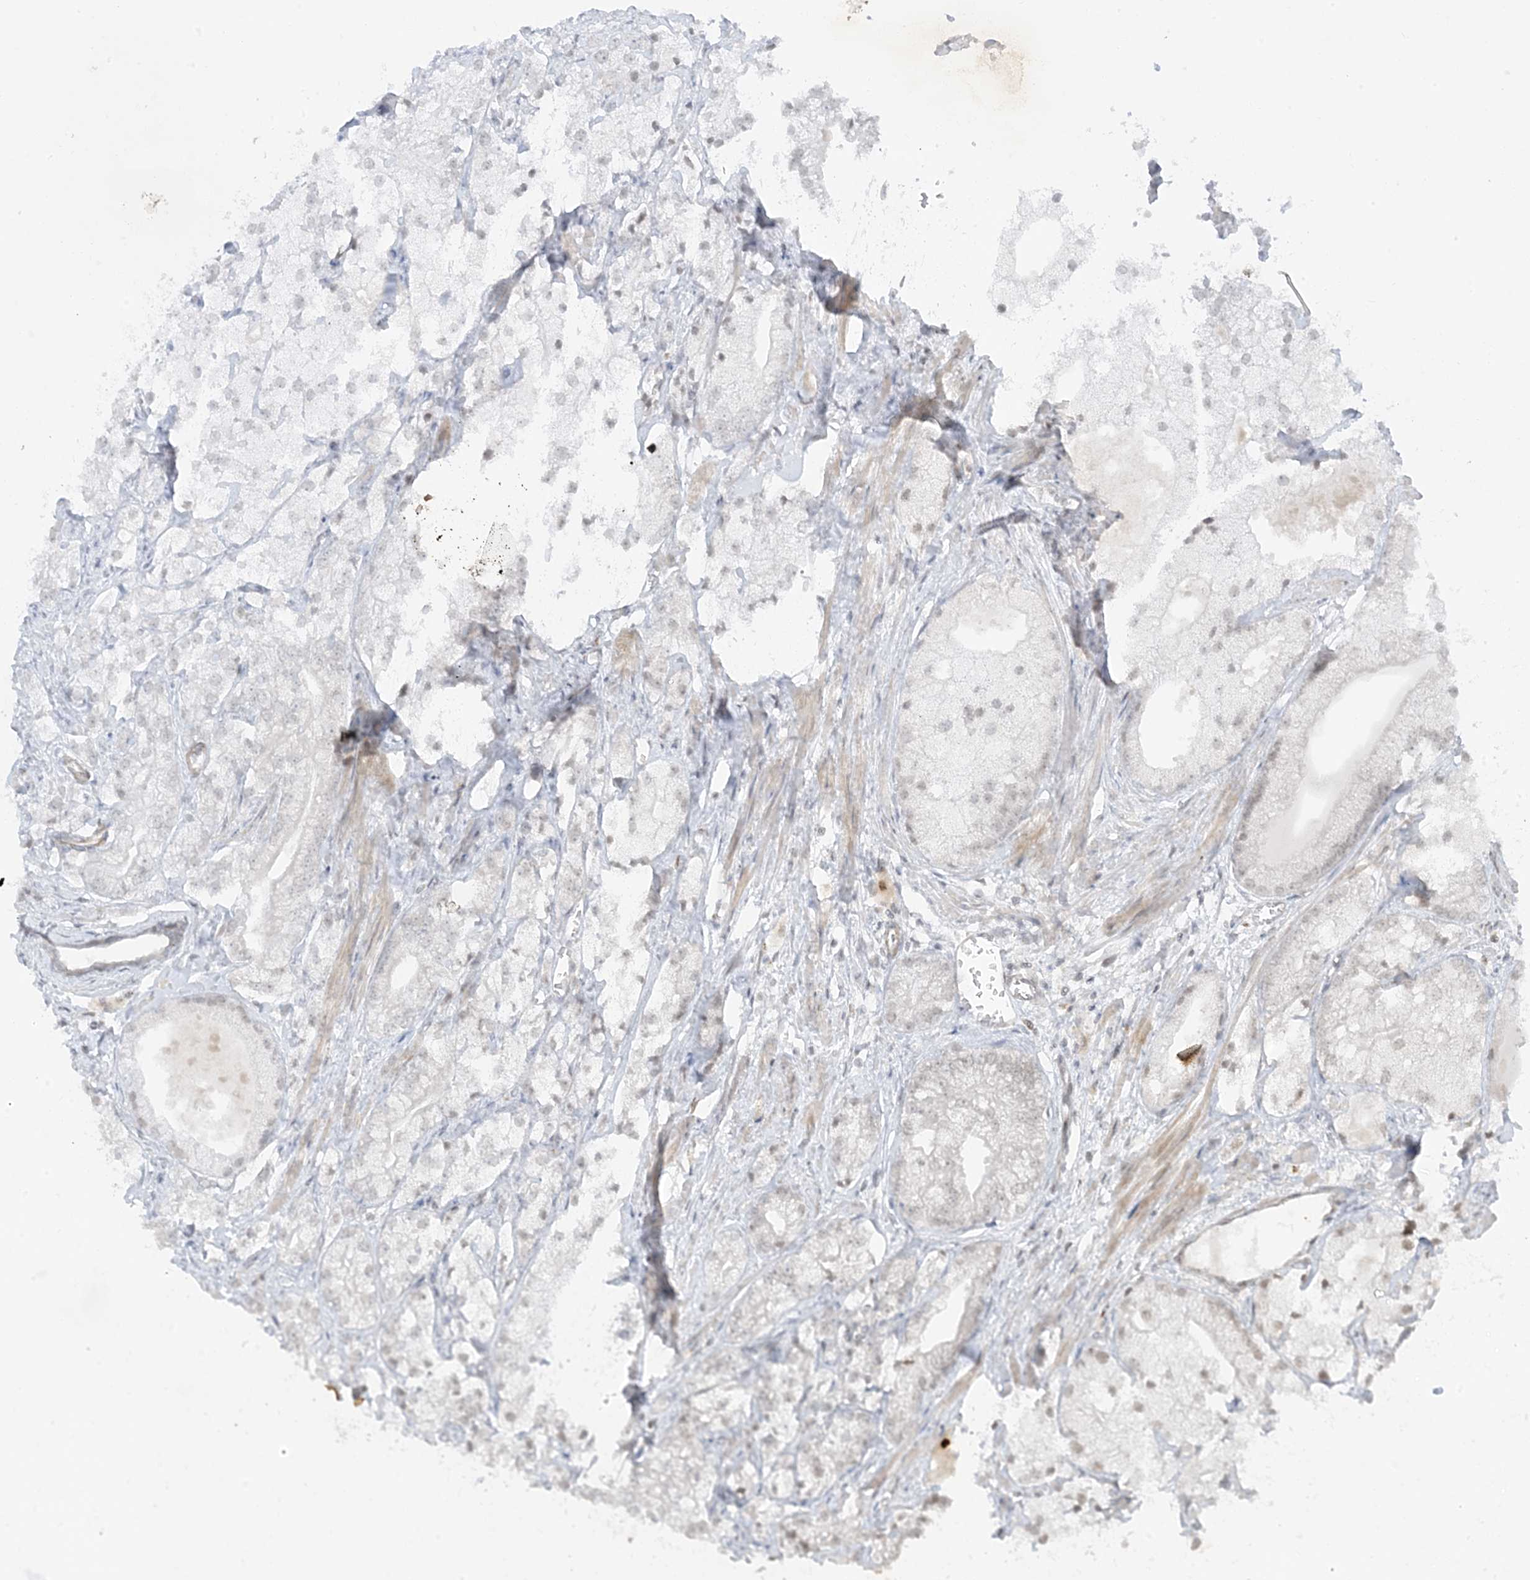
{"staining": {"intensity": "weak", "quantity": "<25%", "location": "nuclear"}, "tissue": "prostate cancer", "cell_type": "Tumor cells", "image_type": "cancer", "snomed": [{"axis": "morphology", "description": "Adenocarcinoma, Low grade"}, {"axis": "topography", "description": "Prostate"}], "caption": "Immunohistochemistry (IHC) of prostate cancer shows no expression in tumor cells.", "gene": "METAP1D", "patient": {"sex": "male", "age": 69}}